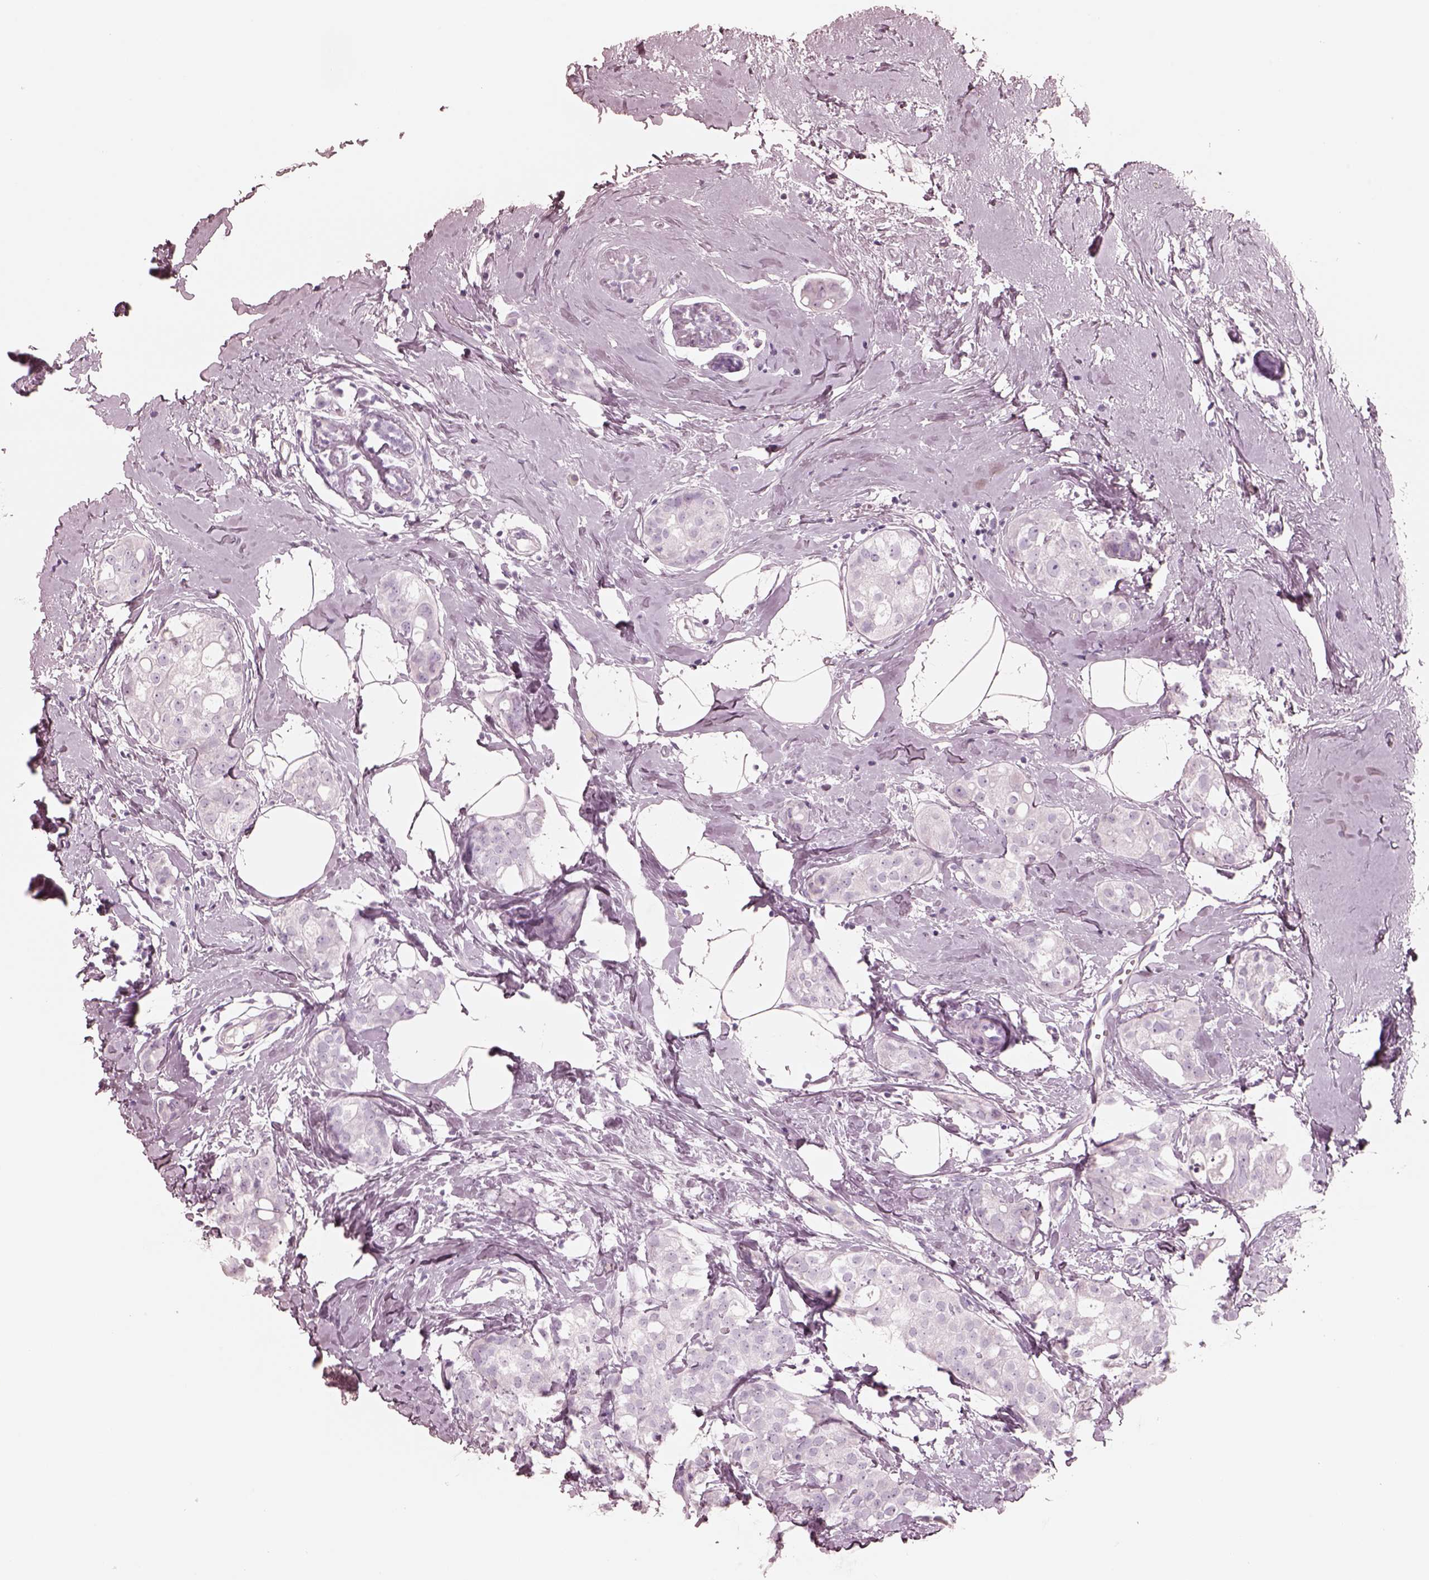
{"staining": {"intensity": "negative", "quantity": "none", "location": "none"}, "tissue": "breast cancer", "cell_type": "Tumor cells", "image_type": "cancer", "snomed": [{"axis": "morphology", "description": "Duct carcinoma"}, {"axis": "topography", "description": "Breast"}], "caption": "The micrograph shows no staining of tumor cells in breast invasive ductal carcinoma. The staining is performed using DAB brown chromogen with nuclei counter-stained in using hematoxylin.", "gene": "ELANE", "patient": {"sex": "female", "age": 40}}